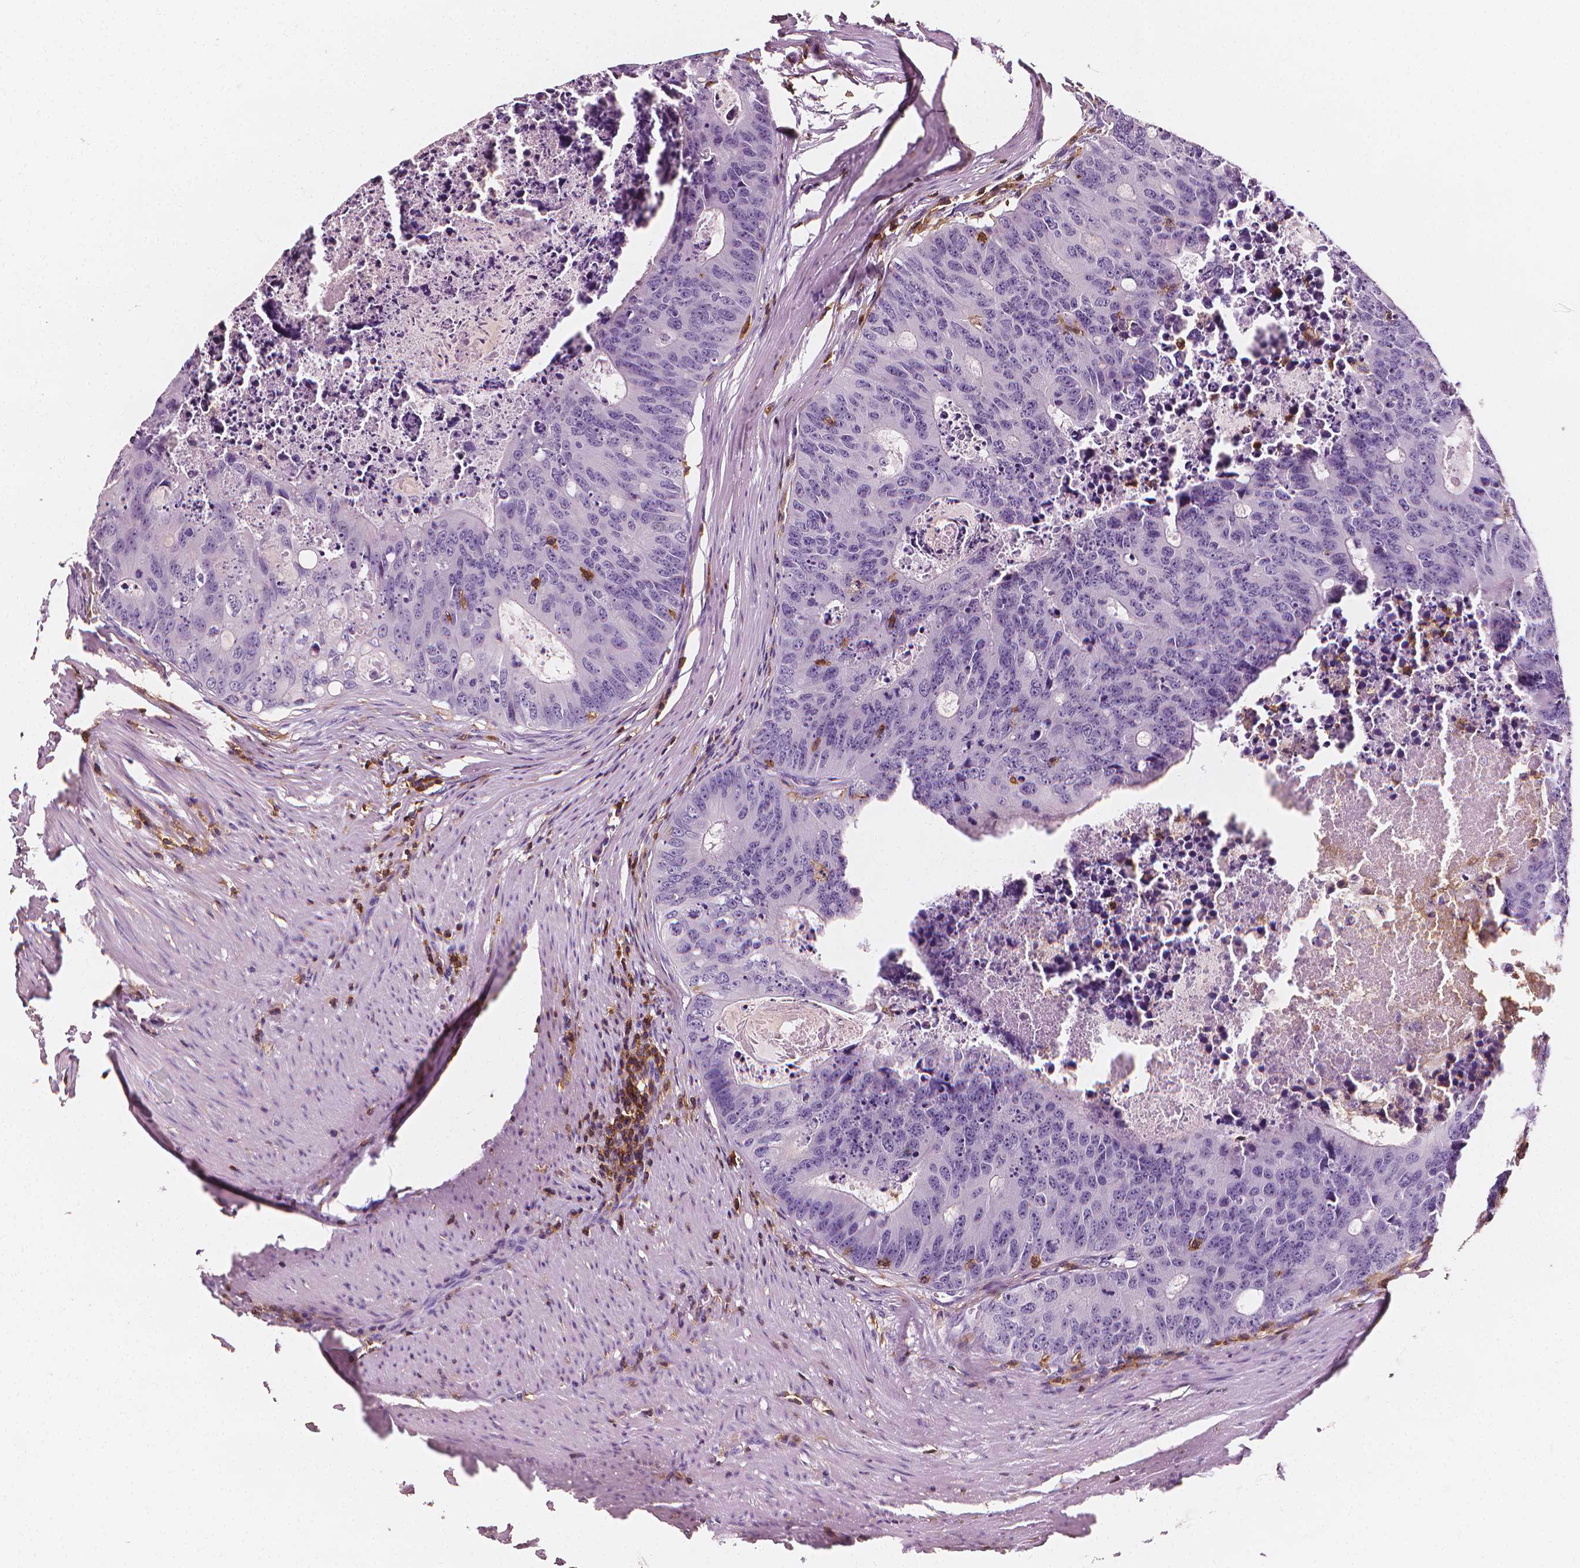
{"staining": {"intensity": "negative", "quantity": "none", "location": "none"}, "tissue": "colorectal cancer", "cell_type": "Tumor cells", "image_type": "cancer", "snomed": [{"axis": "morphology", "description": "Adenocarcinoma, NOS"}, {"axis": "topography", "description": "Colon"}], "caption": "Tumor cells are negative for protein expression in human adenocarcinoma (colorectal).", "gene": "PTPRC", "patient": {"sex": "male", "age": 67}}